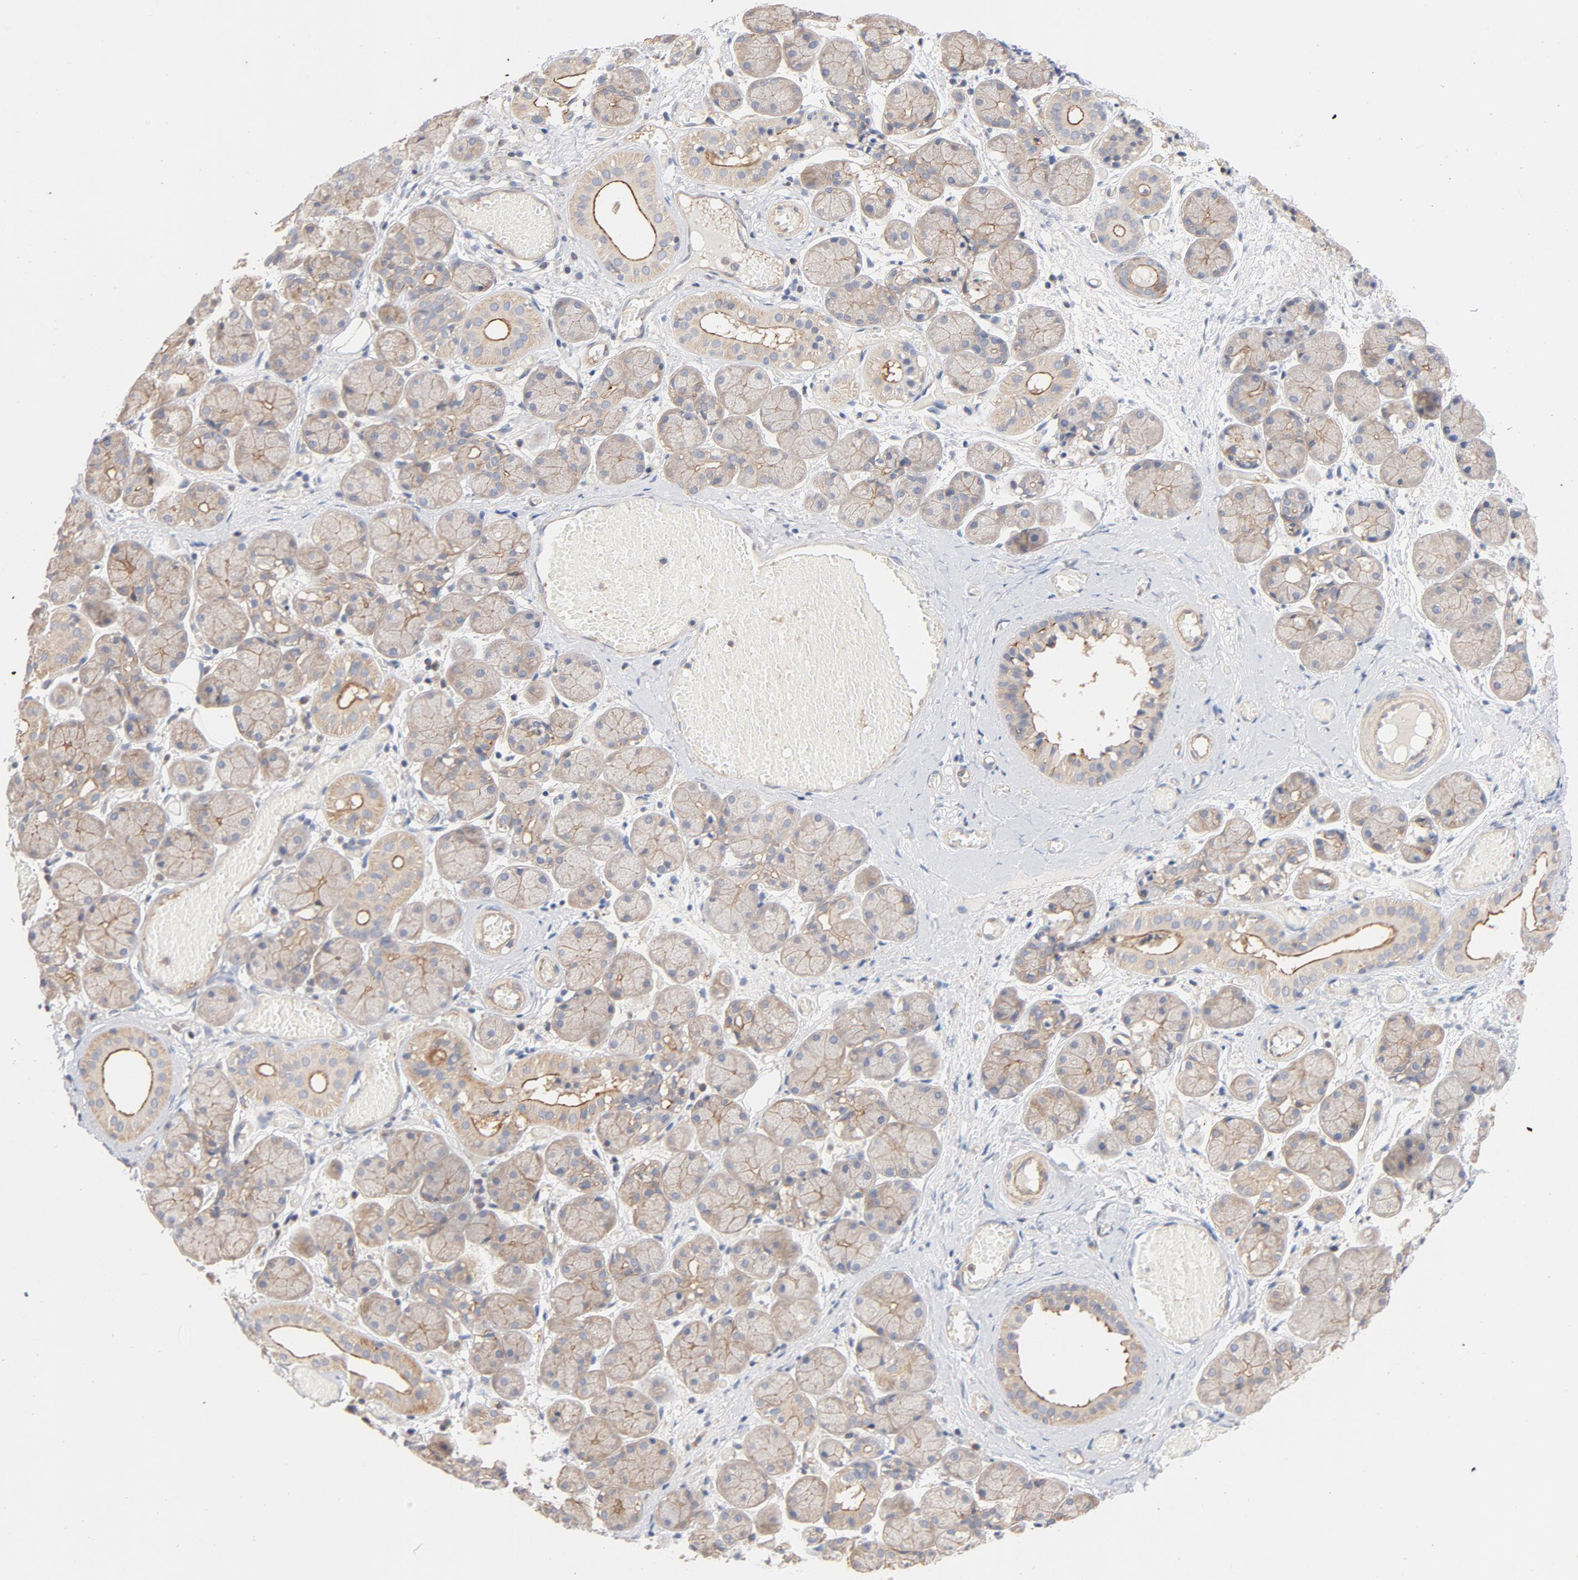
{"staining": {"intensity": "moderate", "quantity": ">75%", "location": "cytoplasmic/membranous"}, "tissue": "salivary gland", "cell_type": "Glandular cells", "image_type": "normal", "snomed": [{"axis": "morphology", "description": "Normal tissue, NOS"}, {"axis": "topography", "description": "Salivary gland"}], "caption": "A micrograph showing moderate cytoplasmic/membranous expression in about >75% of glandular cells in normal salivary gland, as visualized by brown immunohistochemical staining.", "gene": "STRN3", "patient": {"sex": "female", "age": 24}}